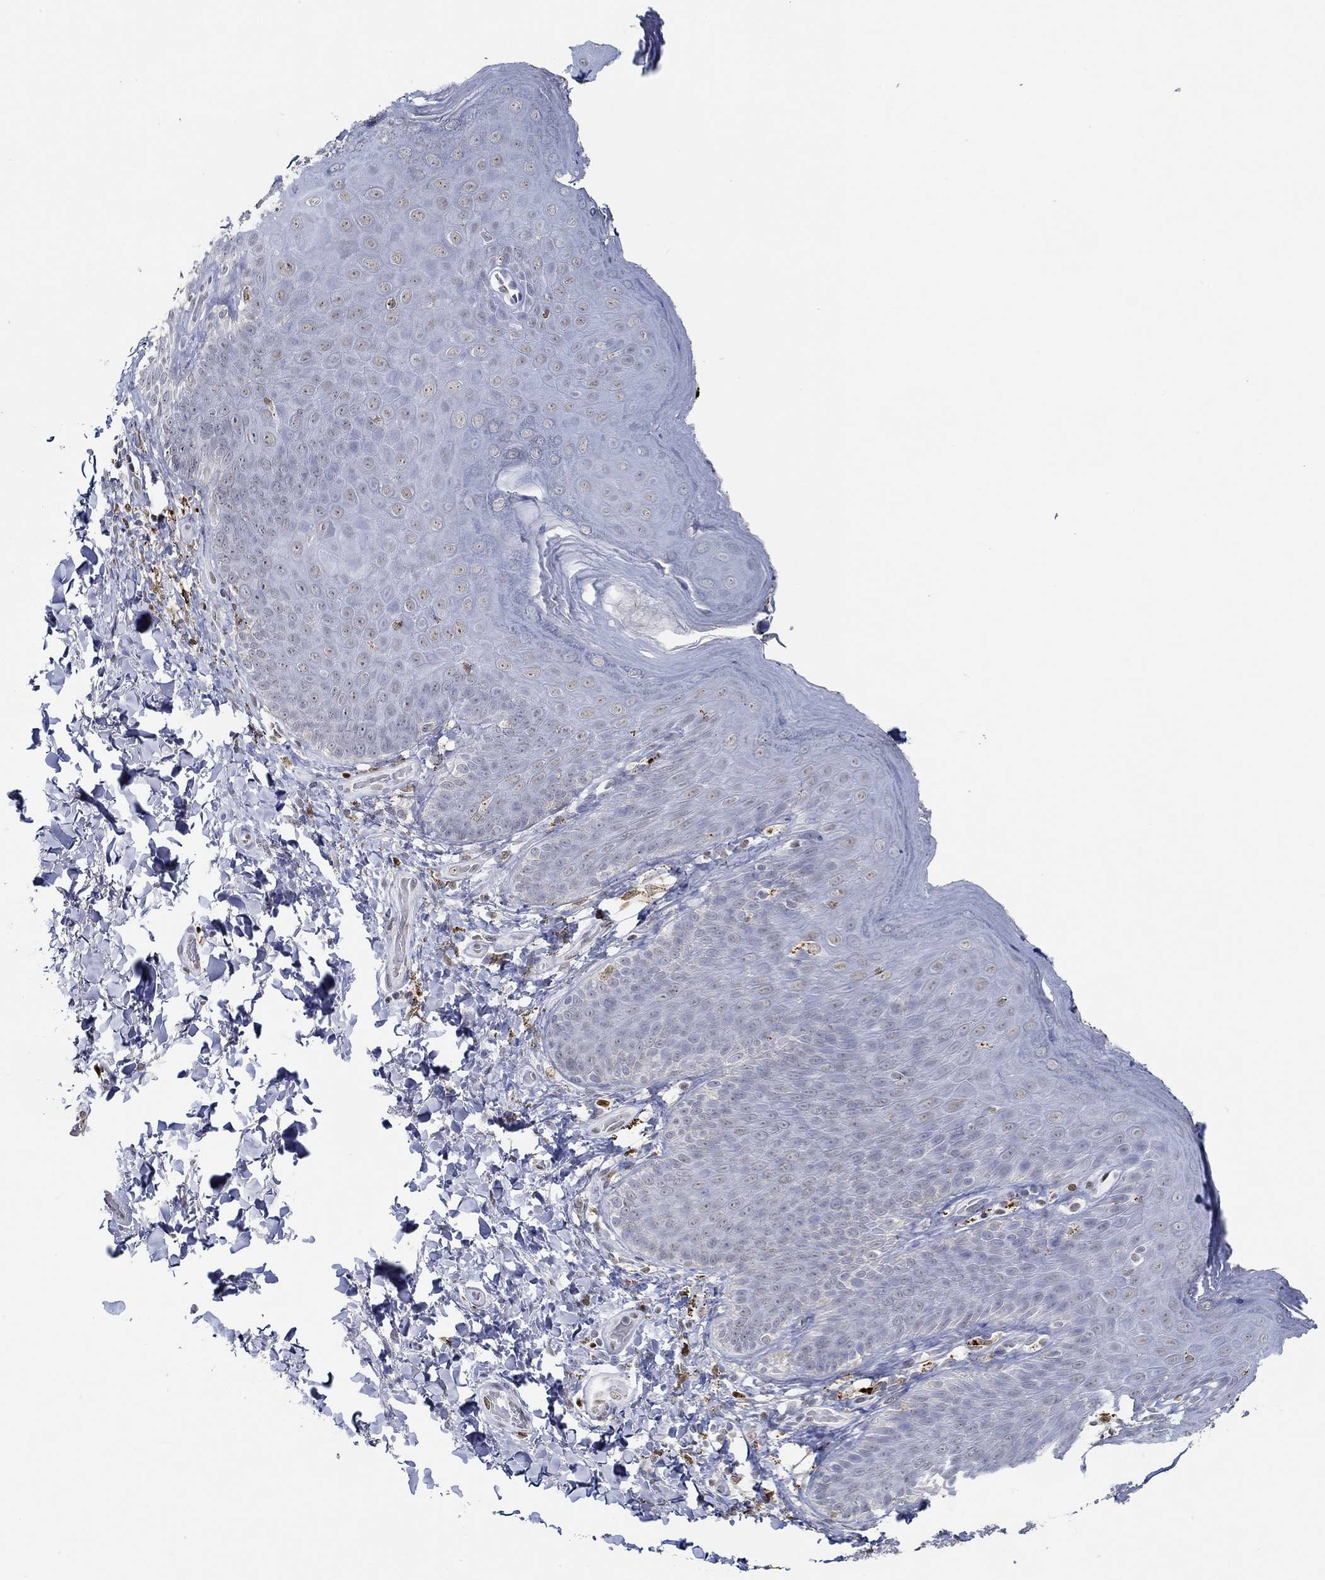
{"staining": {"intensity": "negative", "quantity": "none", "location": "none"}, "tissue": "skin", "cell_type": "Epidermal cells", "image_type": "normal", "snomed": [{"axis": "morphology", "description": "Normal tissue, NOS"}, {"axis": "topography", "description": "Anal"}], "caption": "Immunohistochemical staining of benign human skin demonstrates no significant positivity in epidermal cells. (DAB IHC visualized using brightfield microscopy, high magnification).", "gene": "GATA2", "patient": {"sex": "male", "age": 53}}